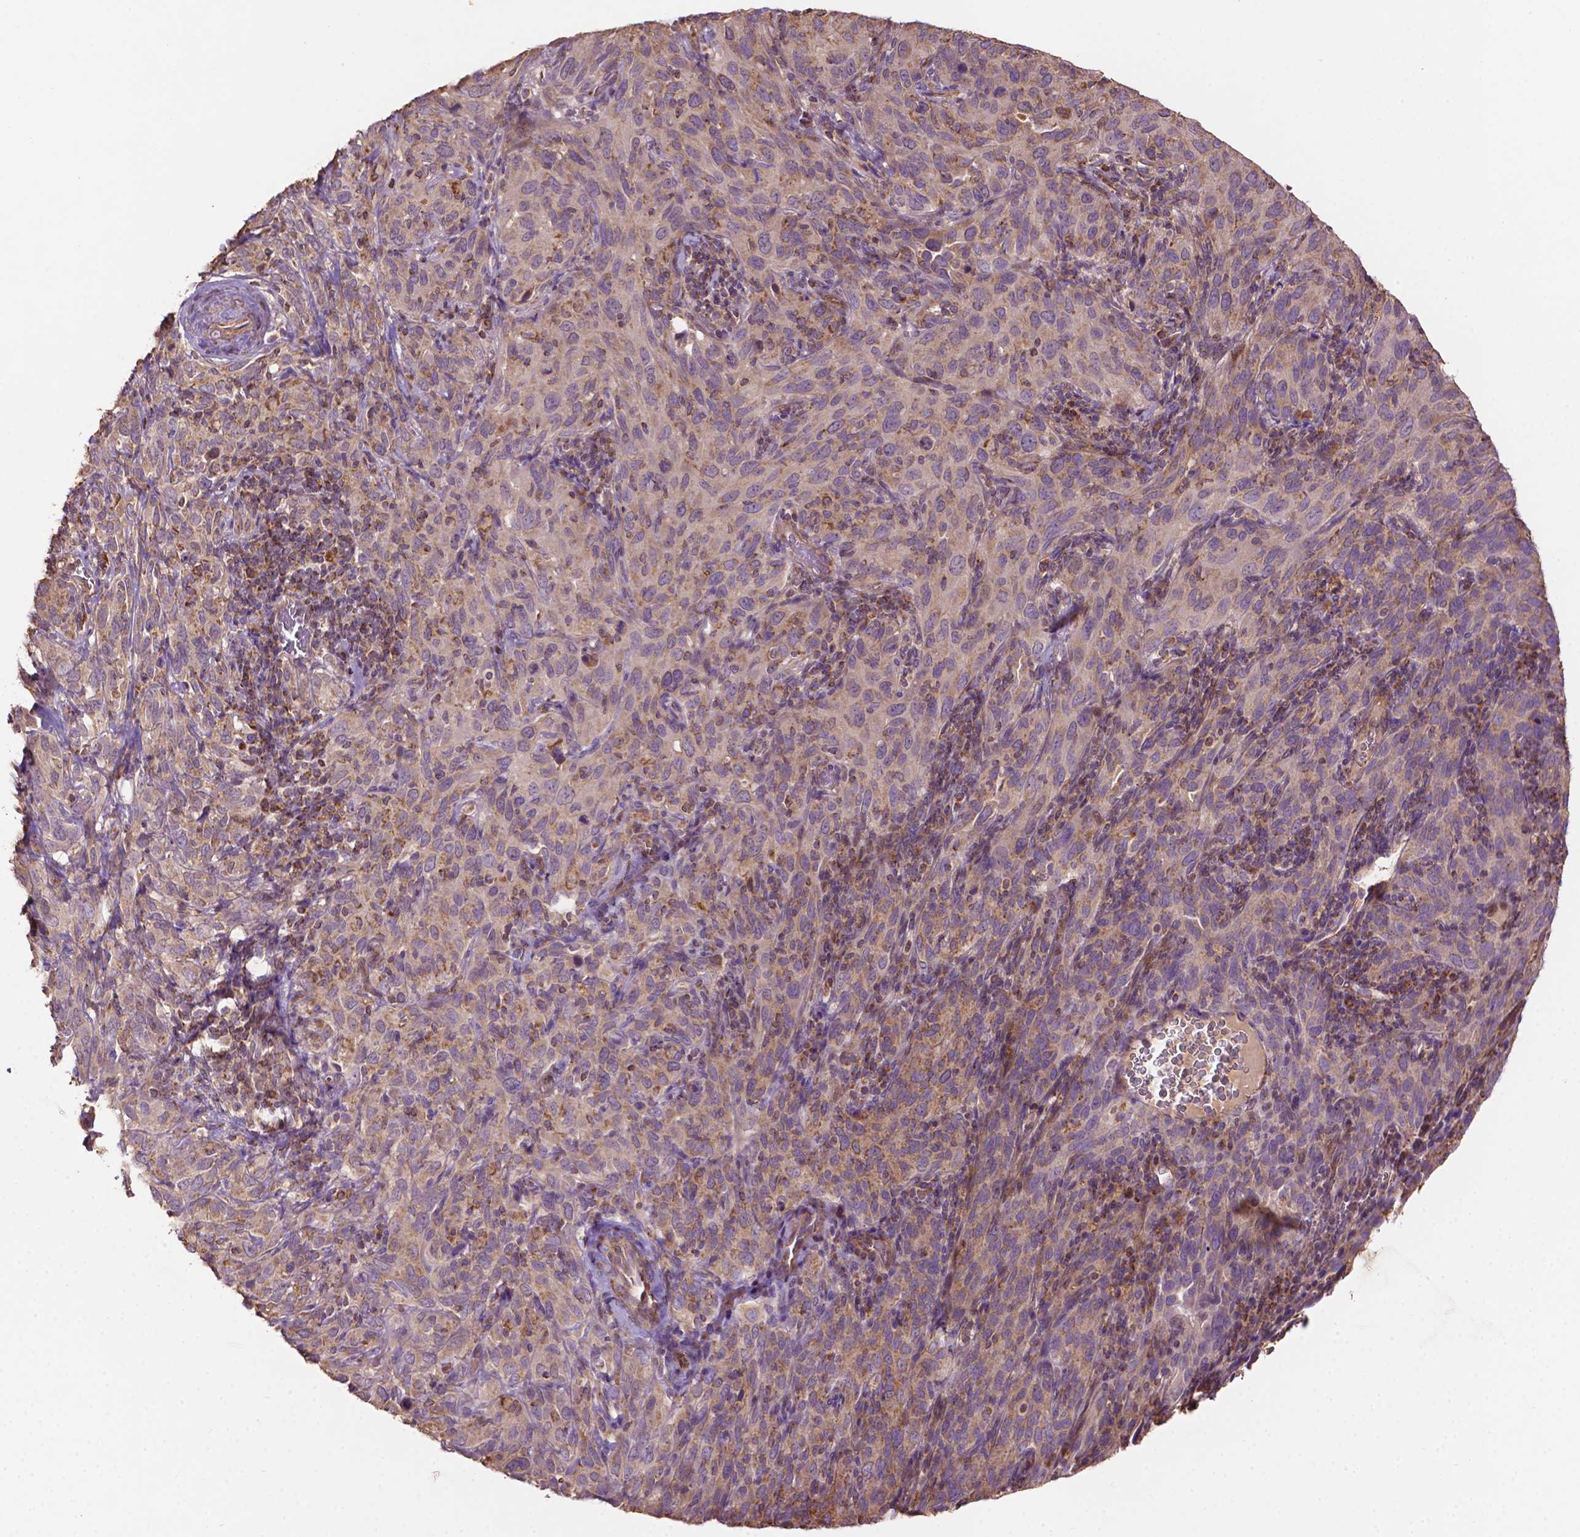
{"staining": {"intensity": "weak", "quantity": "<25%", "location": "cytoplasmic/membranous"}, "tissue": "cervical cancer", "cell_type": "Tumor cells", "image_type": "cancer", "snomed": [{"axis": "morphology", "description": "Normal tissue, NOS"}, {"axis": "morphology", "description": "Squamous cell carcinoma, NOS"}, {"axis": "topography", "description": "Cervix"}], "caption": "Histopathology image shows no significant protein expression in tumor cells of cervical cancer.", "gene": "LRR1", "patient": {"sex": "female", "age": 51}}